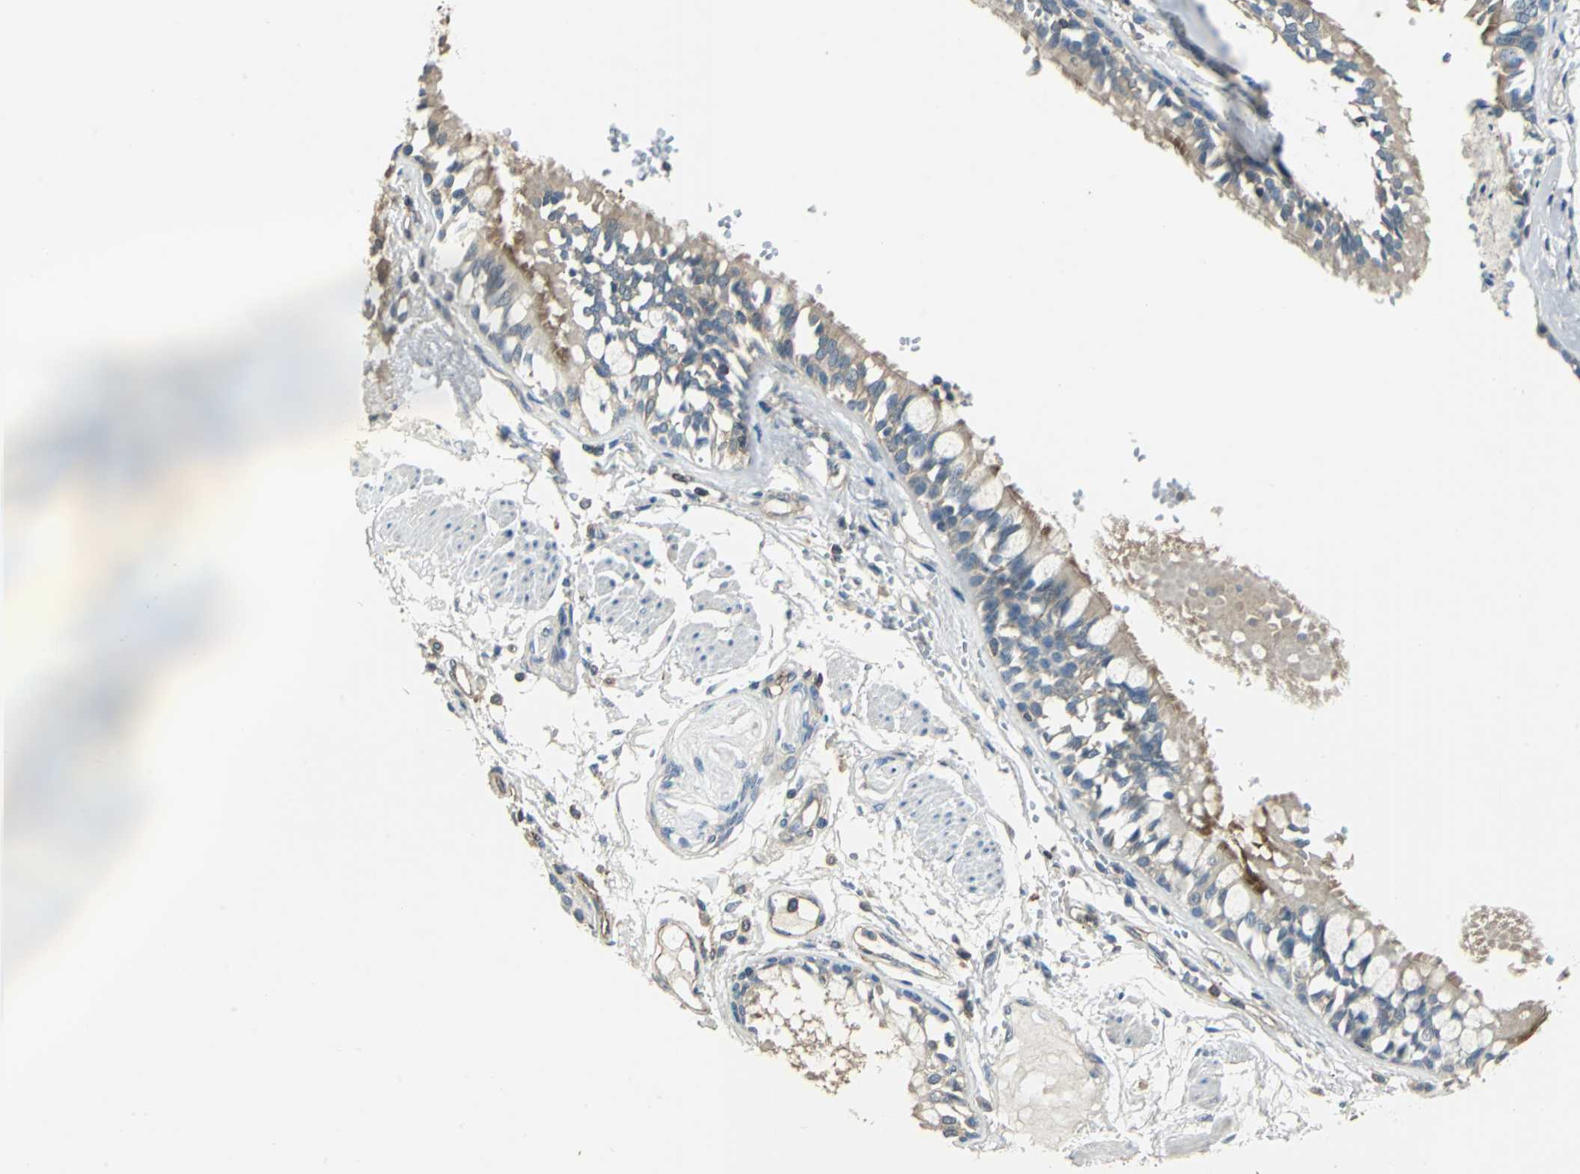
{"staining": {"intensity": "moderate", "quantity": "25%-75%", "location": "cytoplasmic/membranous"}, "tissue": "bronchus", "cell_type": "Respiratory epithelial cells", "image_type": "normal", "snomed": [{"axis": "morphology", "description": "Normal tissue, NOS"}, {"axis": "topography", "description": "Bronchus"}, {"axis": "topography", "description": "Lung"}], "caption": "Immunohistochemical staining of benign bronchus exhibits moderate cytoplasmic/membranous protein expression in about 25%-75% of respiratory epithelial cells.", "gene": "RAPGEF1", "patient": {"sex": "female", "age": 56}}